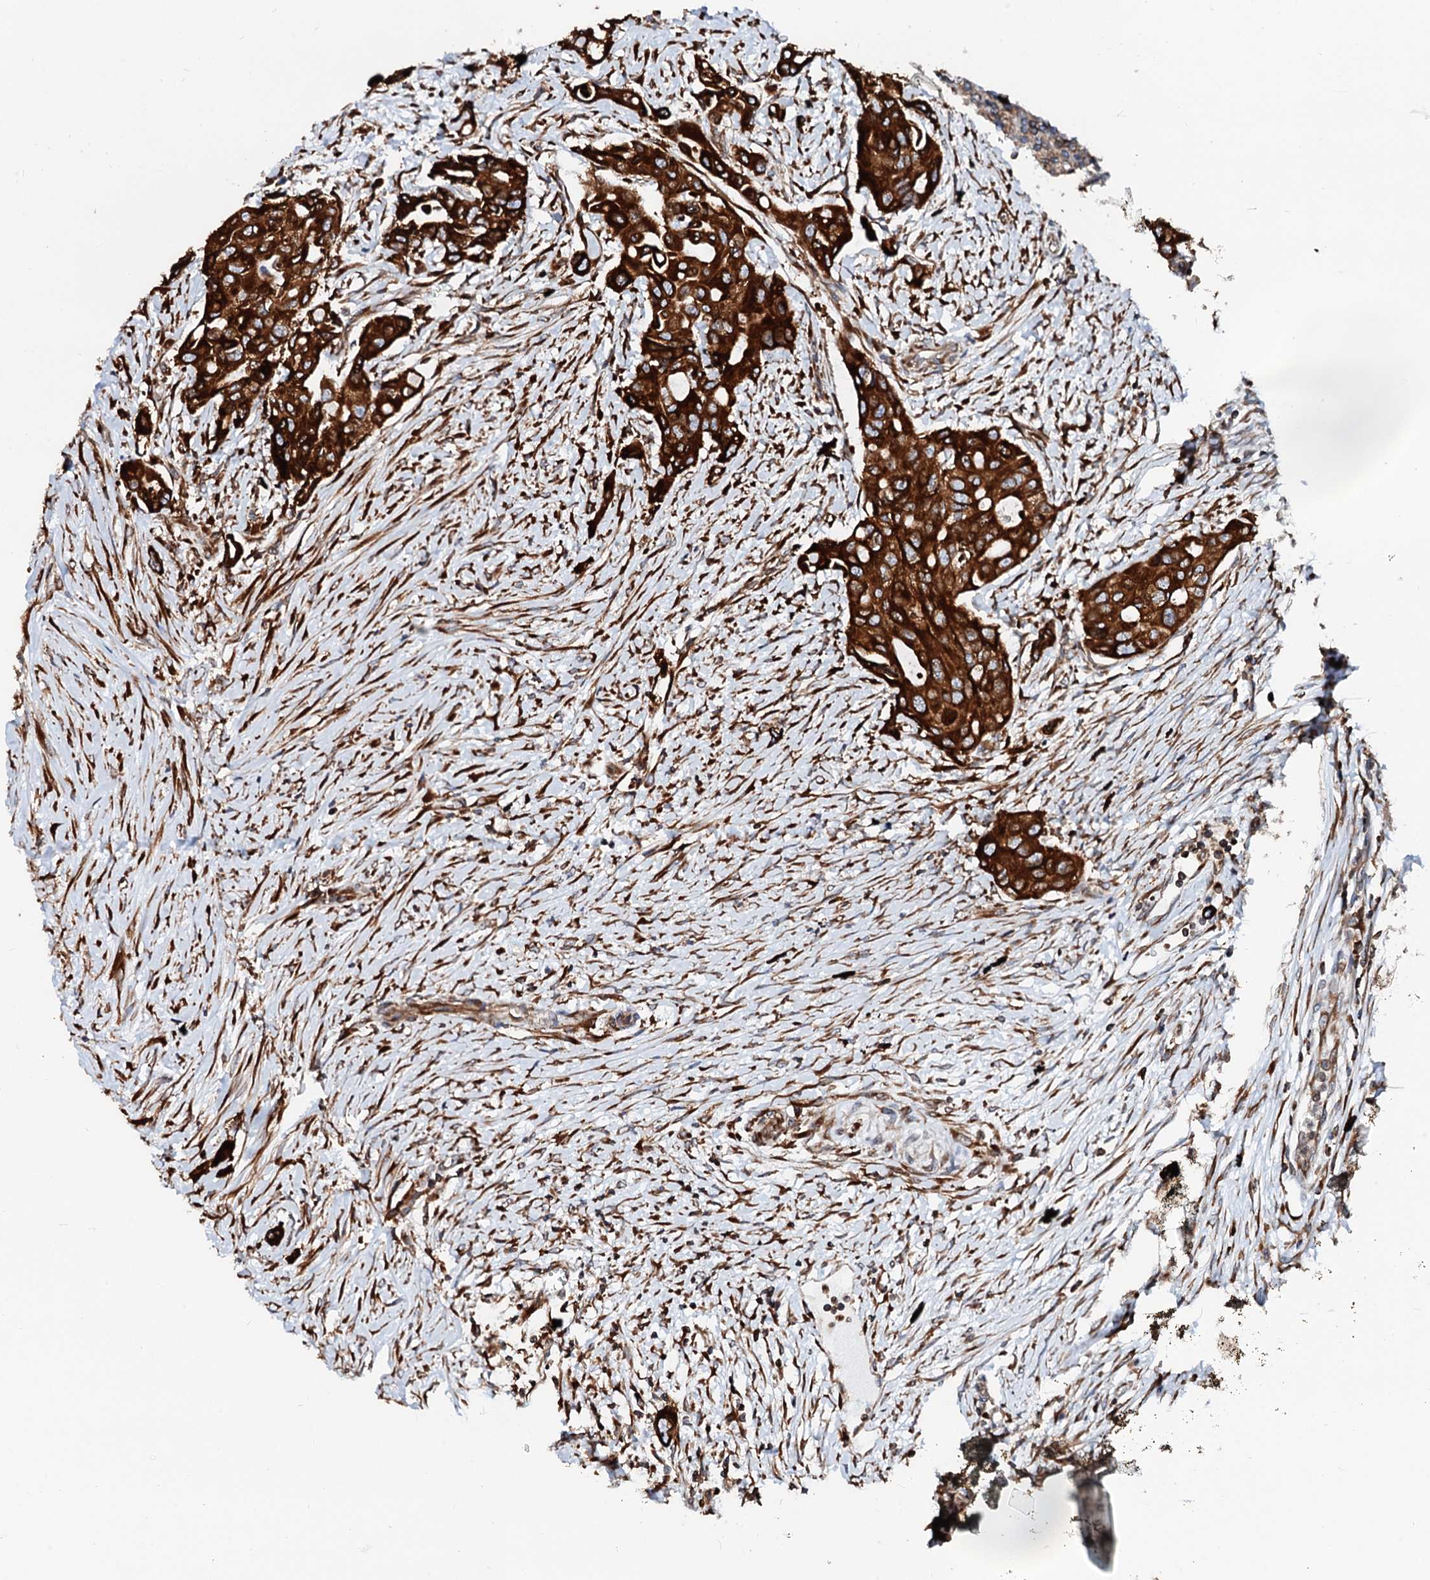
{"staining": {"intensity": "strong", "quantity": ">75%", "location": "cytoplasmic/membranous"}, "tissue": "colorectal cancer", "cell_type": "Tumor cells", "image_type": "cancer", "snomed": [{"axis": "morphology", "description": "Adenocarcinoma, NOS"}, {"axis": "topography", "description": "Colon"}], "caption": "Strong cytoplasmic/membranous protein expression is appreciated in about >75% of tumor cells in colorectal cancer (adenocarcinoma). The protein is stained brown, and the nuclei are stained in blue (DAB IHC with brightfield microscopy, high magnification).", "gene": "DERL1", "patient": {"sex": "male", "age": 77}}